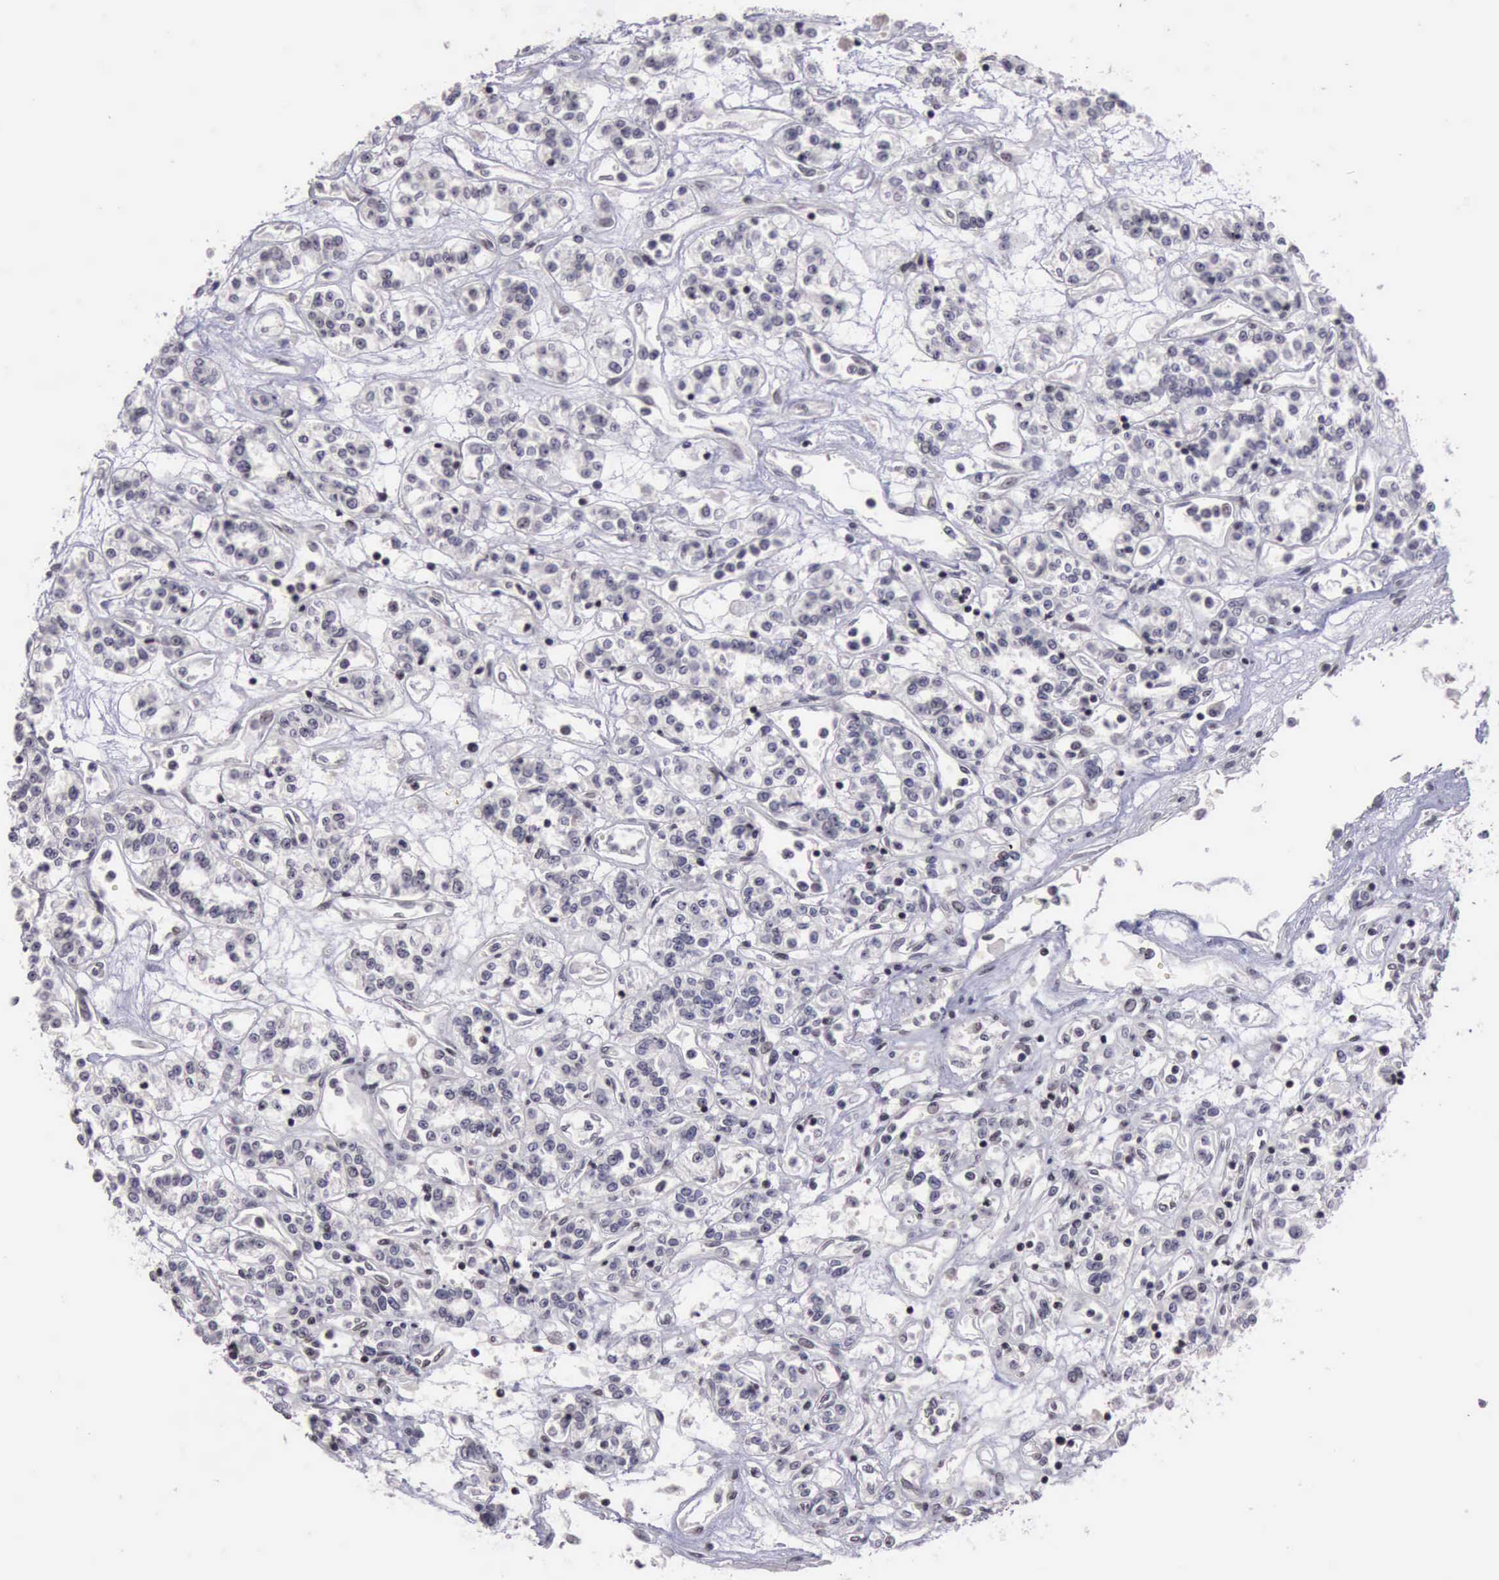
{"staining": {"intensity": "negative", "quantity": "none", "location": "none"}, "tissue": "renal cancer", "cell_type": "Tumor cells", "image_type": "cancer", "snomed": [{"axis": "morphology", "description": "Adenocarcinoma, NOS"}, {"axis": "topography", "description": "Kidney"}], "caption": "Renal cancer was stained to show a protein in brown. There is no significant staining in tumor cells.", "gene": "YY1", "patient": {"sex": "female", "age": 76}}